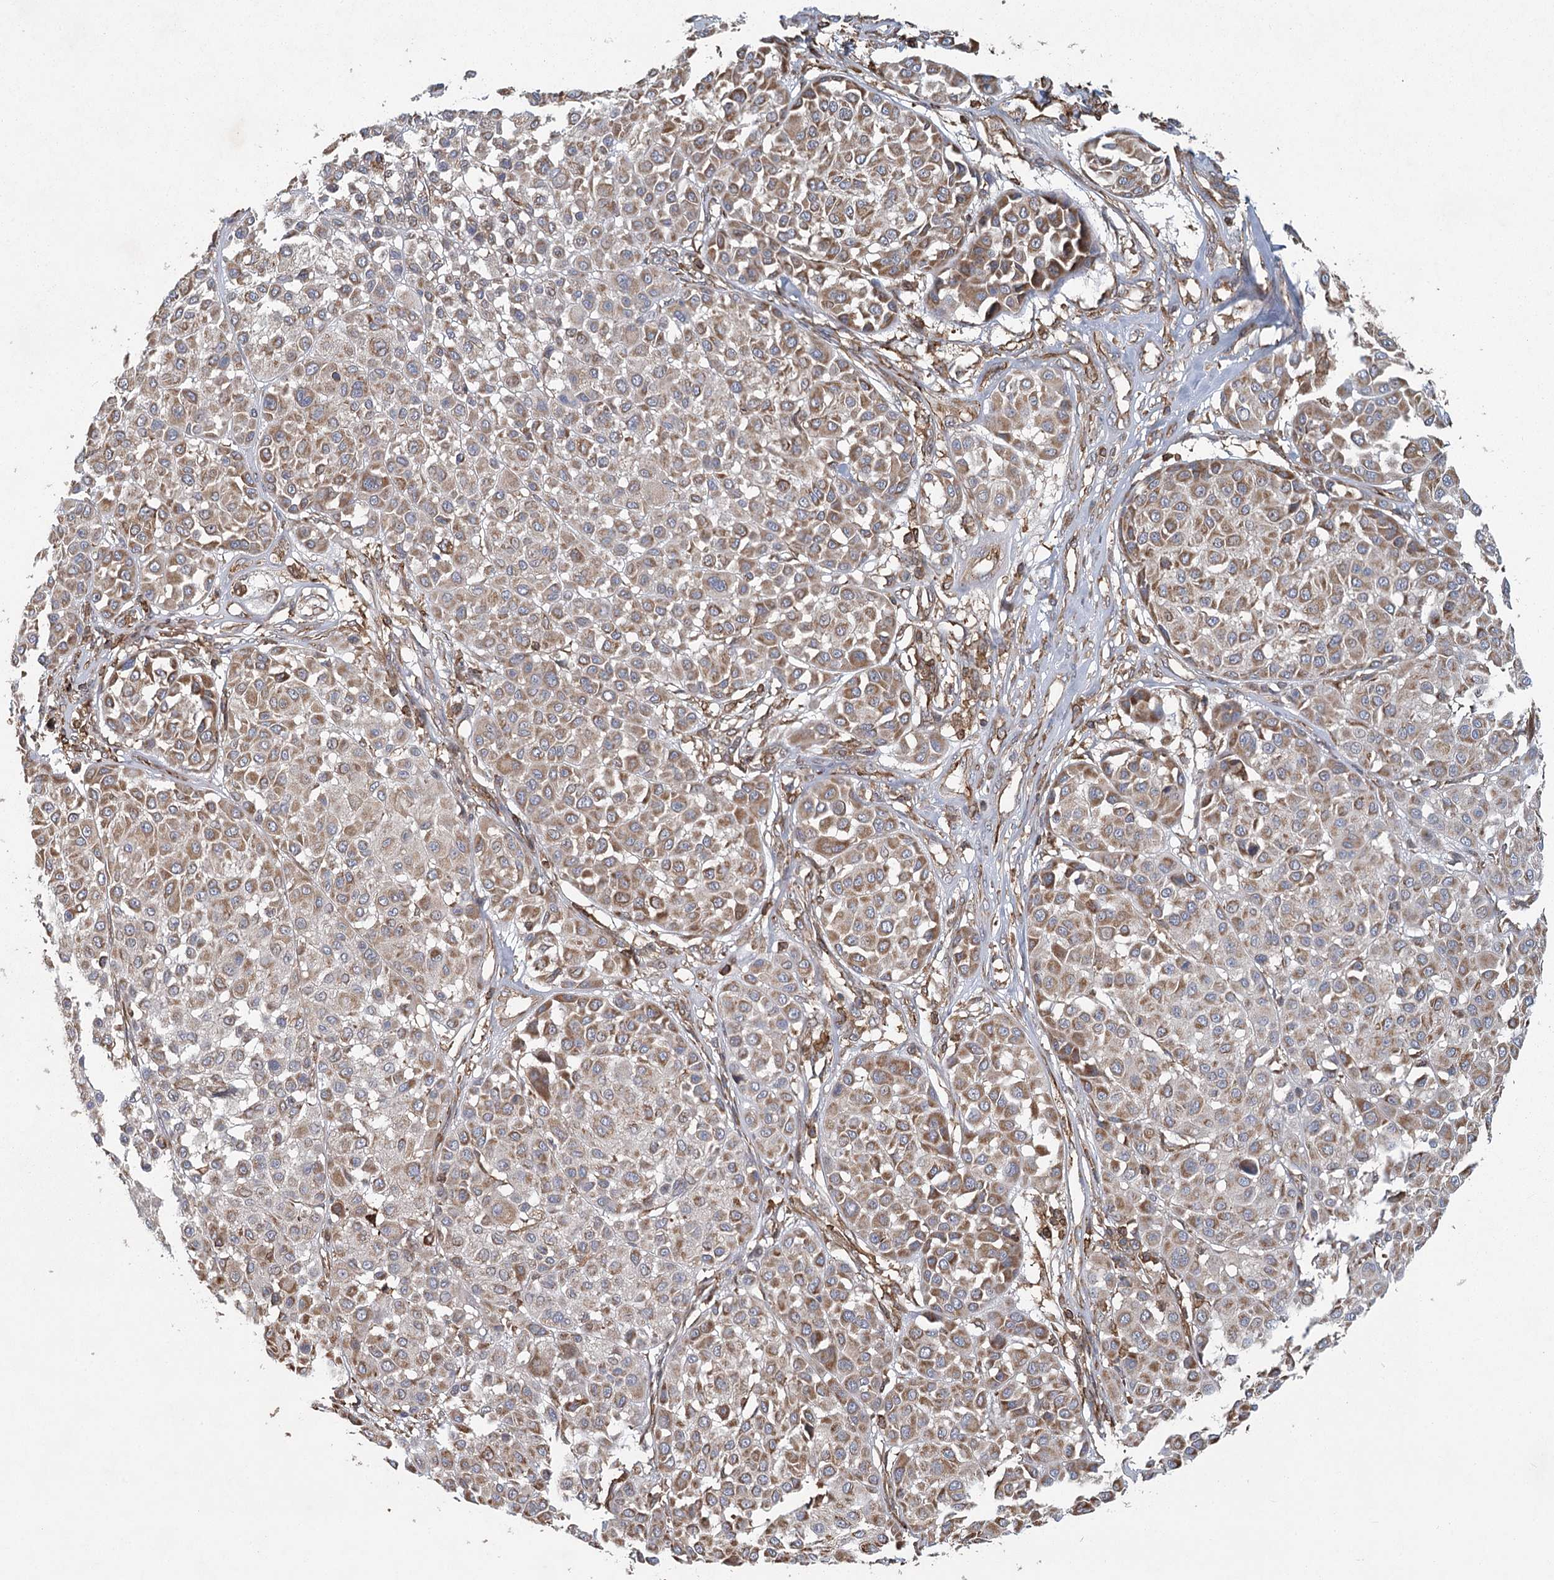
{"staining": {"intensity": "moderate", "quantity": ">75%", "location": "cytoplasmic/membranous"}, "tissue": "melanoma", "cell_type": "Tumor cells", "image_type": "cancer", "snomed": [{"axis": "morphology", "description": "Malignant melanoma, Metastatic site"}, {"axis": "topography", "description": "Soft tissue"}], "caption": "Melanoma stained with a protein marker demonstrates moderate staining in tumor cells.", "gene": "PLEKHA7", "patient": {"sex": "male", "age": 41}}